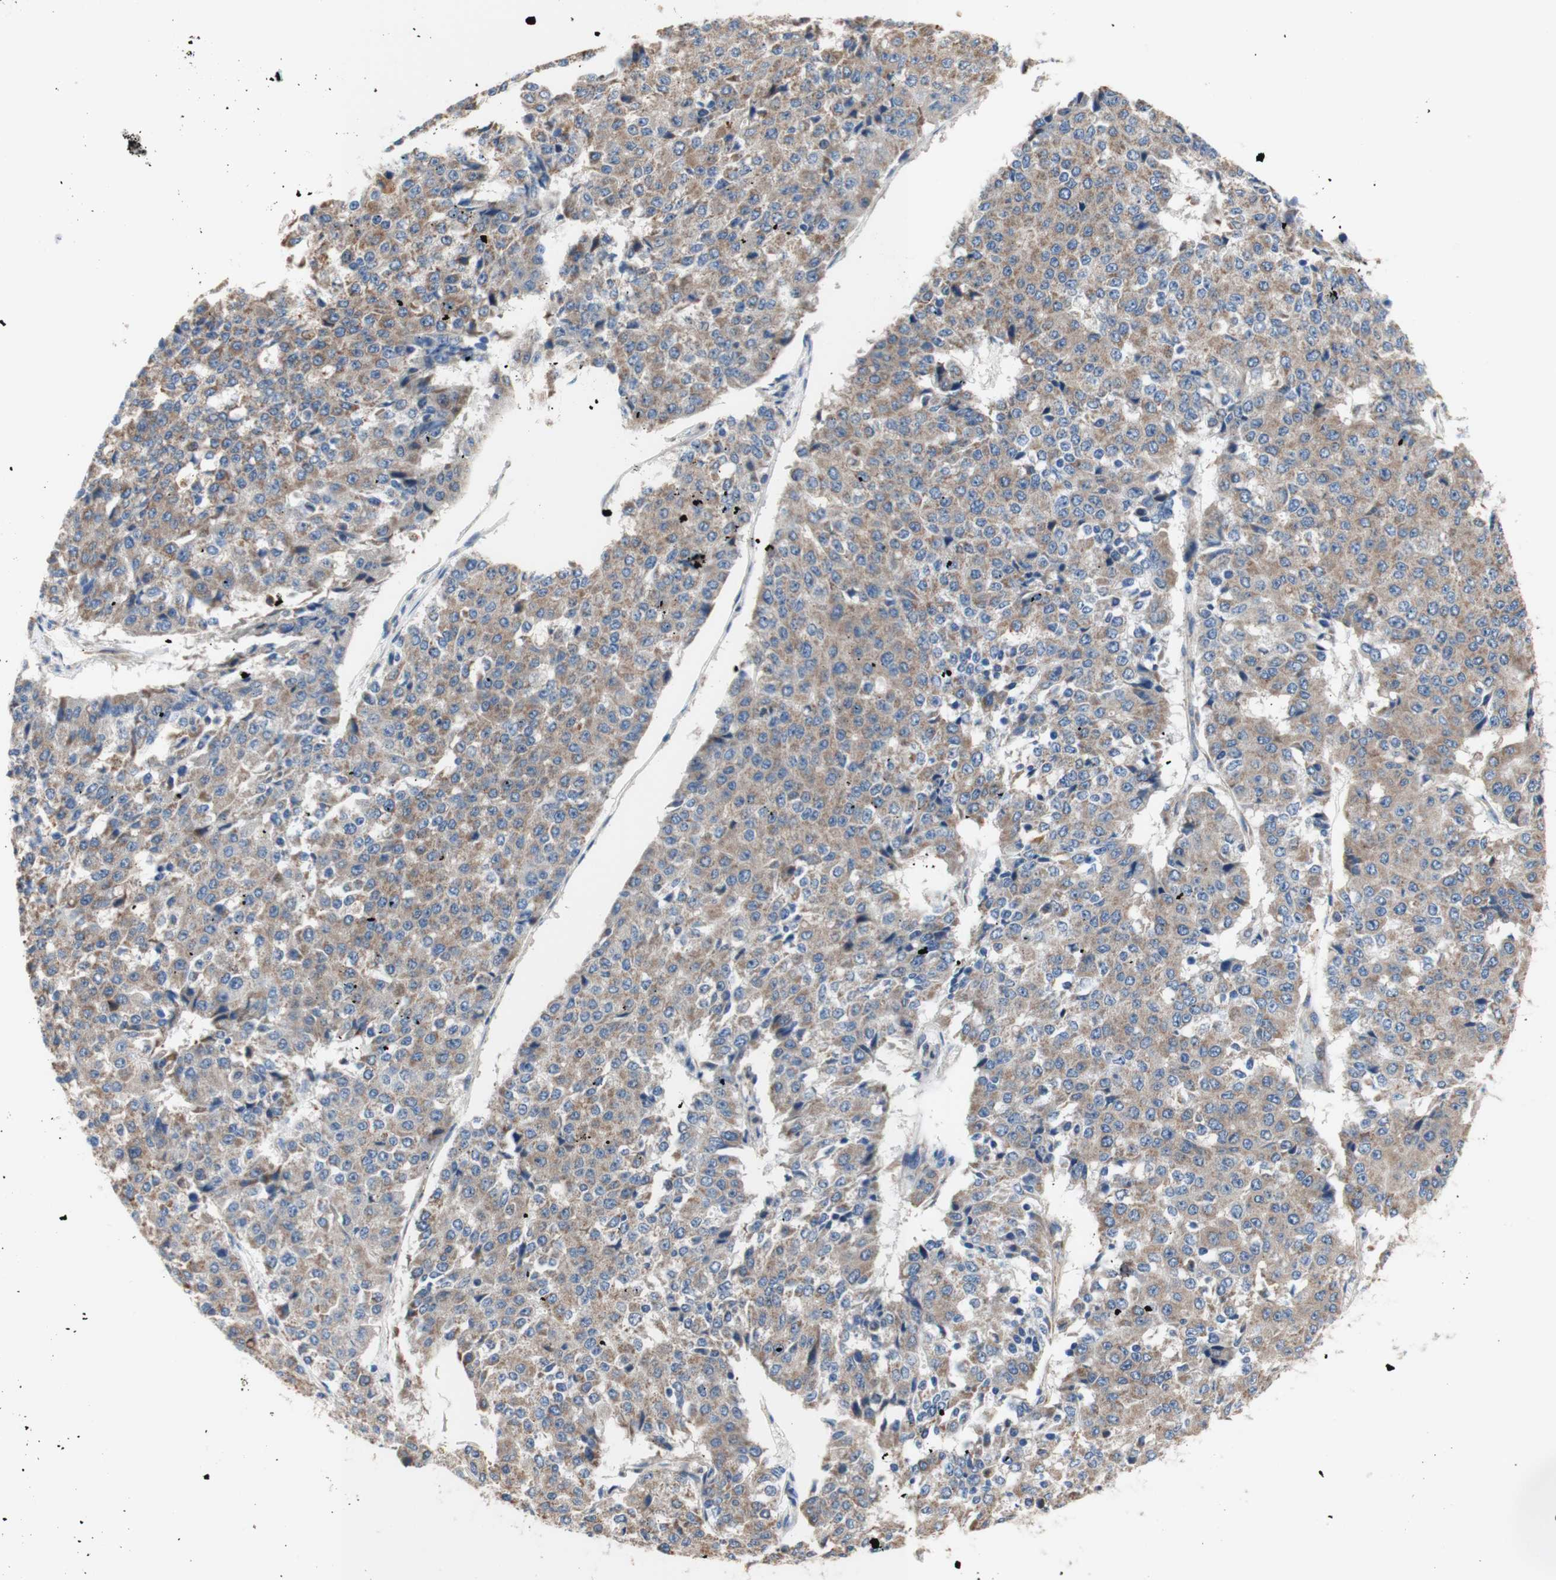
{"staining": {"intensity": "moderate", "quantity": "25%-75%", "location": "cytoplasmic/membranous"}, "tissue": "pancreatic cancer", "cell_type": "Tumor cells", "image_type": "cancer", "snomed": [{"axis": "morphology", "description": "Adenocarcinoma, NOS"}, {"axis": "topography", "description": "Pancreas"}], "caption": "An immunohistochemistry (IHC) image of tumor tissue is shown. Protein staining in brown shows moderate cytoplasmic/membranous positivity in pancreatic cancer (adenocarcinoma) within tumor cells.", "gene": "FMR1", "patient": {"sex": "male", "age": 50}}